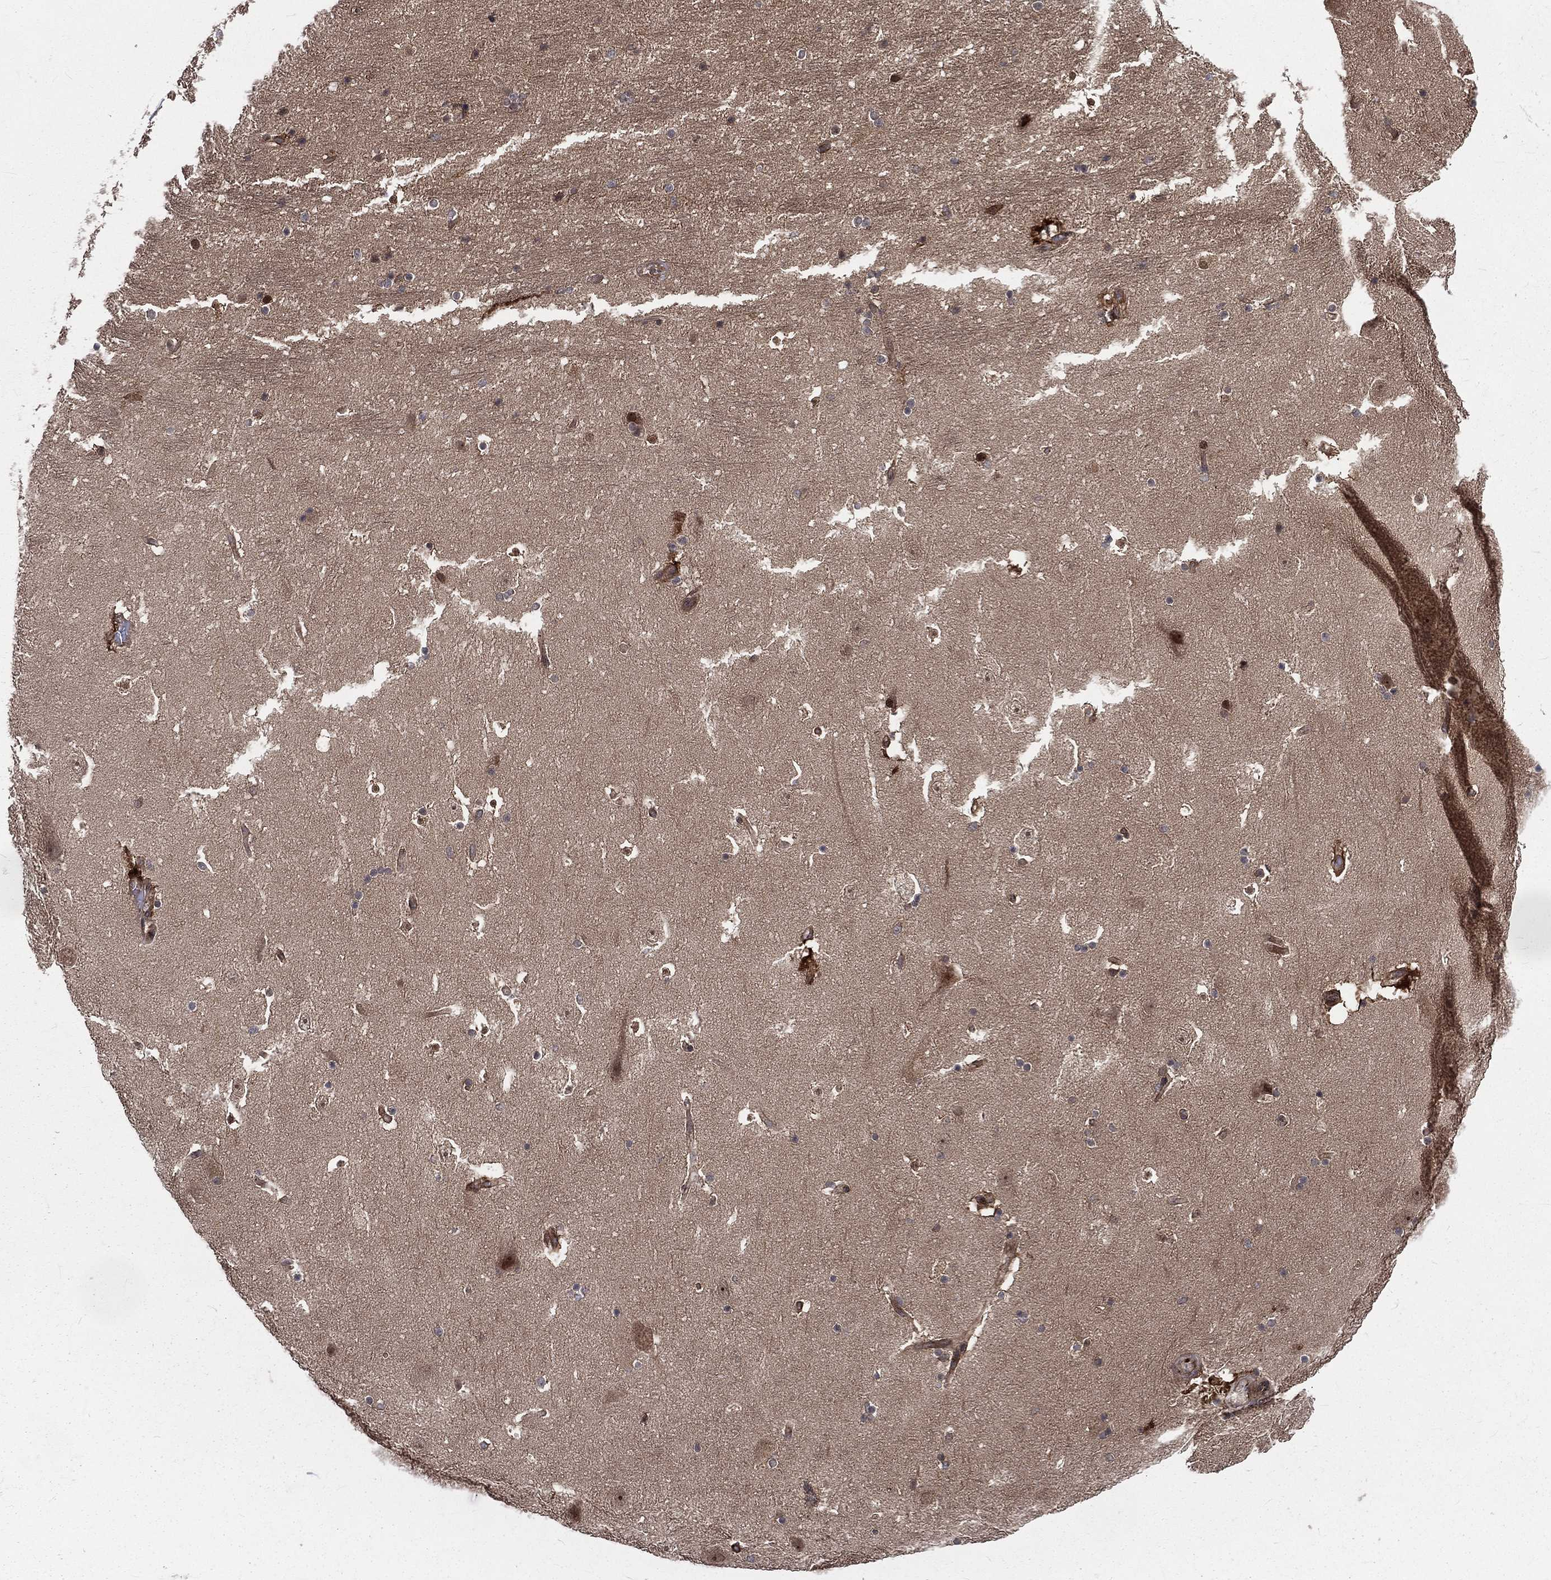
{"staining": {"intensity": "negative", "quantity": "none", "location": "none"}, "tissue": "hippocampus", "cell_type": "Glial cells", "image_type": "normal", "snomed": [{"axis": "morphology", "description": "Normal tissue, NOS"}, {"axis": "topography", "description": "Hippocampus"}], "caption": "Immunohistochemistry (IHC) histopathology image of benign hippocampus stained for a protein (brown), which exhibits no staining in glial cells. (IHC, brightfield microscopy, high magnification).", "gene": "ARL3", "patient": {"sex": "male", "age": 51}}